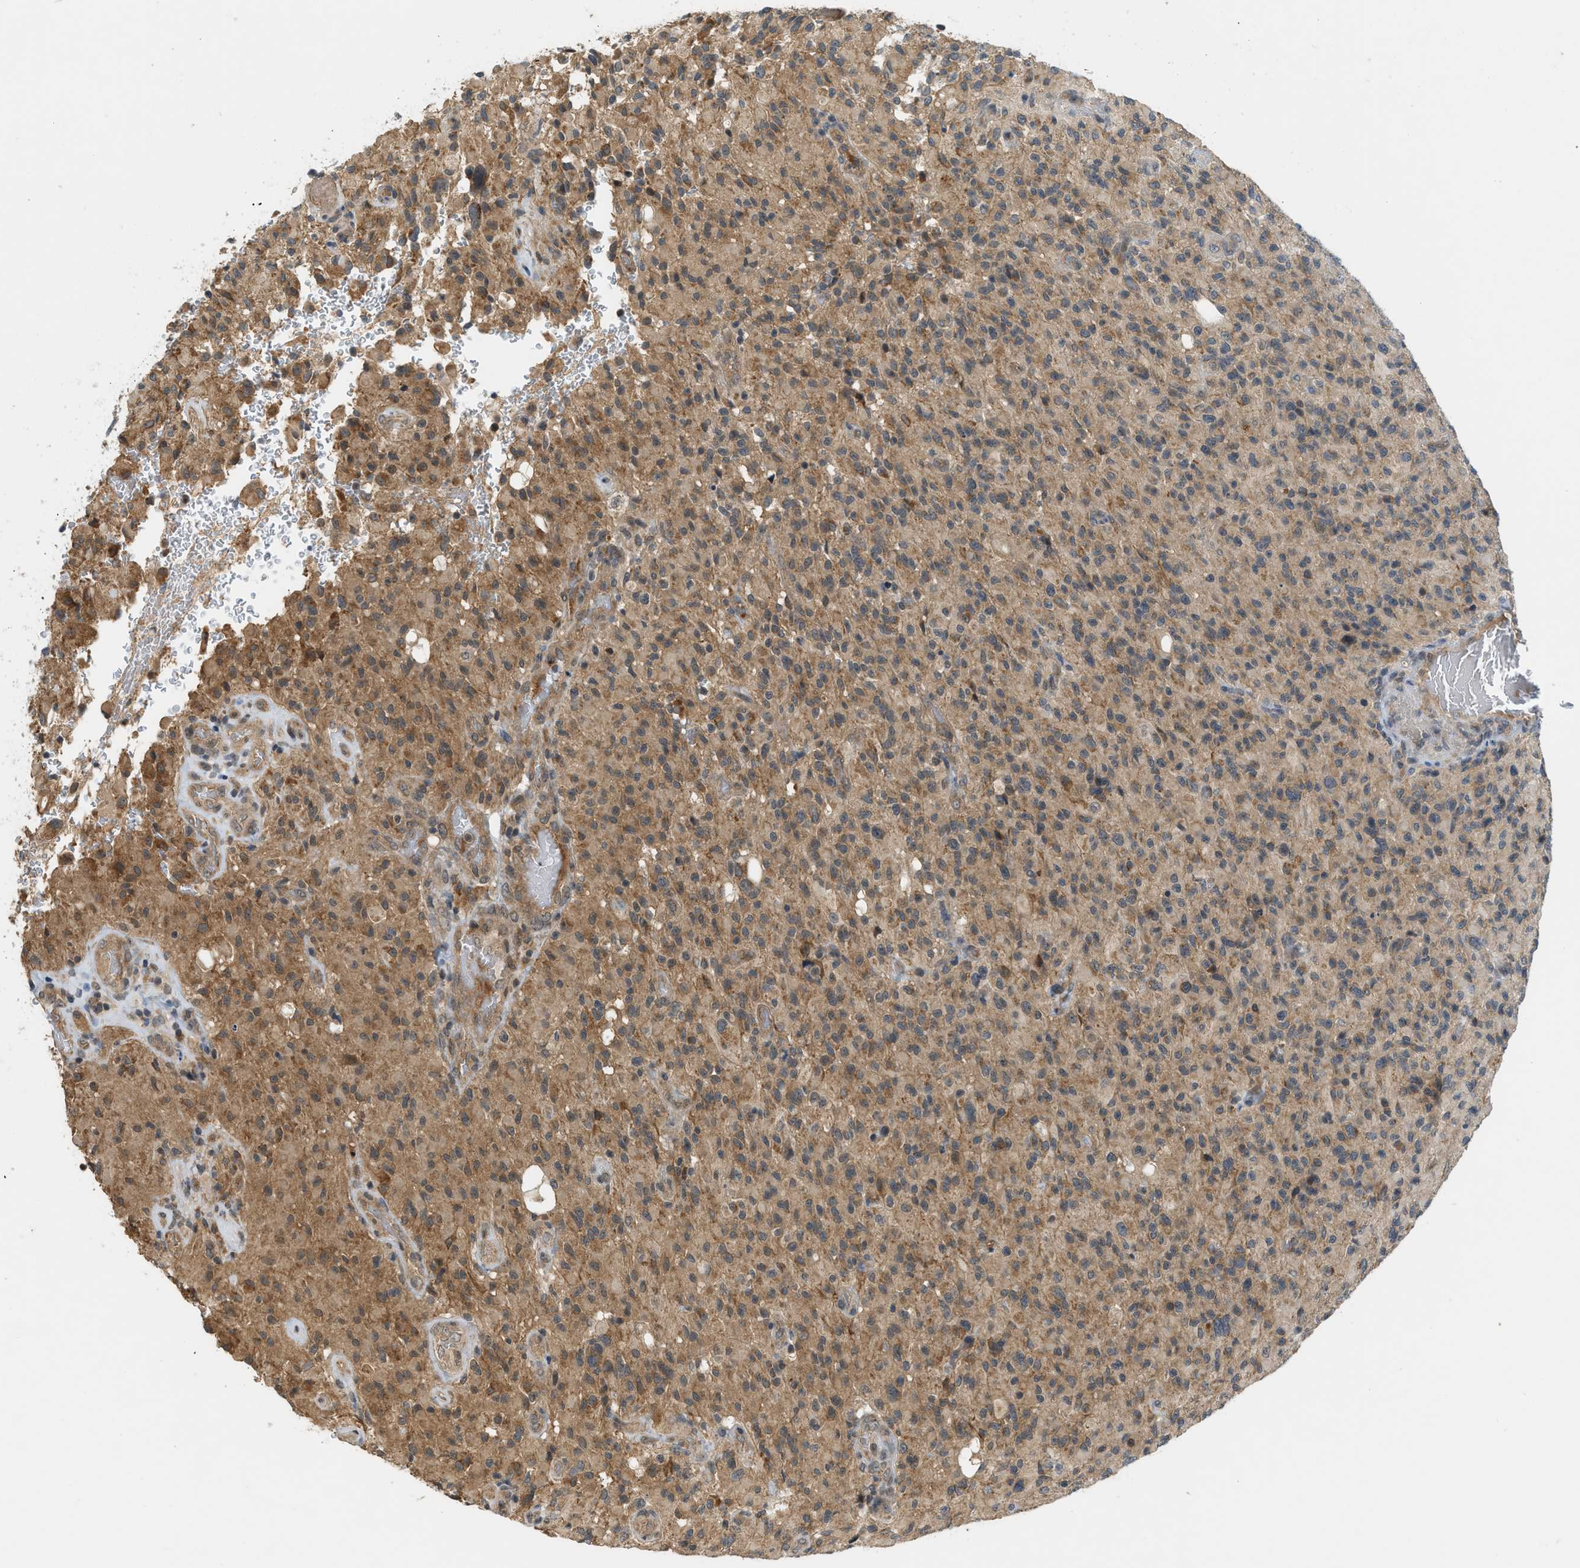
{"staining": {"intensity": "moderate", "quantity": ">75%", "location": "cytoplasmic/membranous"}, "tissue": "glioma", "cell_type": "Tumor cells", "image_type": "cancer", "snomed": [{"axis": "morphology", "description": "Glioma, malignant, High grade"}, {"axis": "topography", "description": "Brain"}], "caption": "Human glioma stained for a protein (brown) reveals moderate cytoplasmic/membranous positive positivity in approximately >75% of tumor cells.", "gene": "ADCY8", "patient": {"sex": "male", "age": 71}}